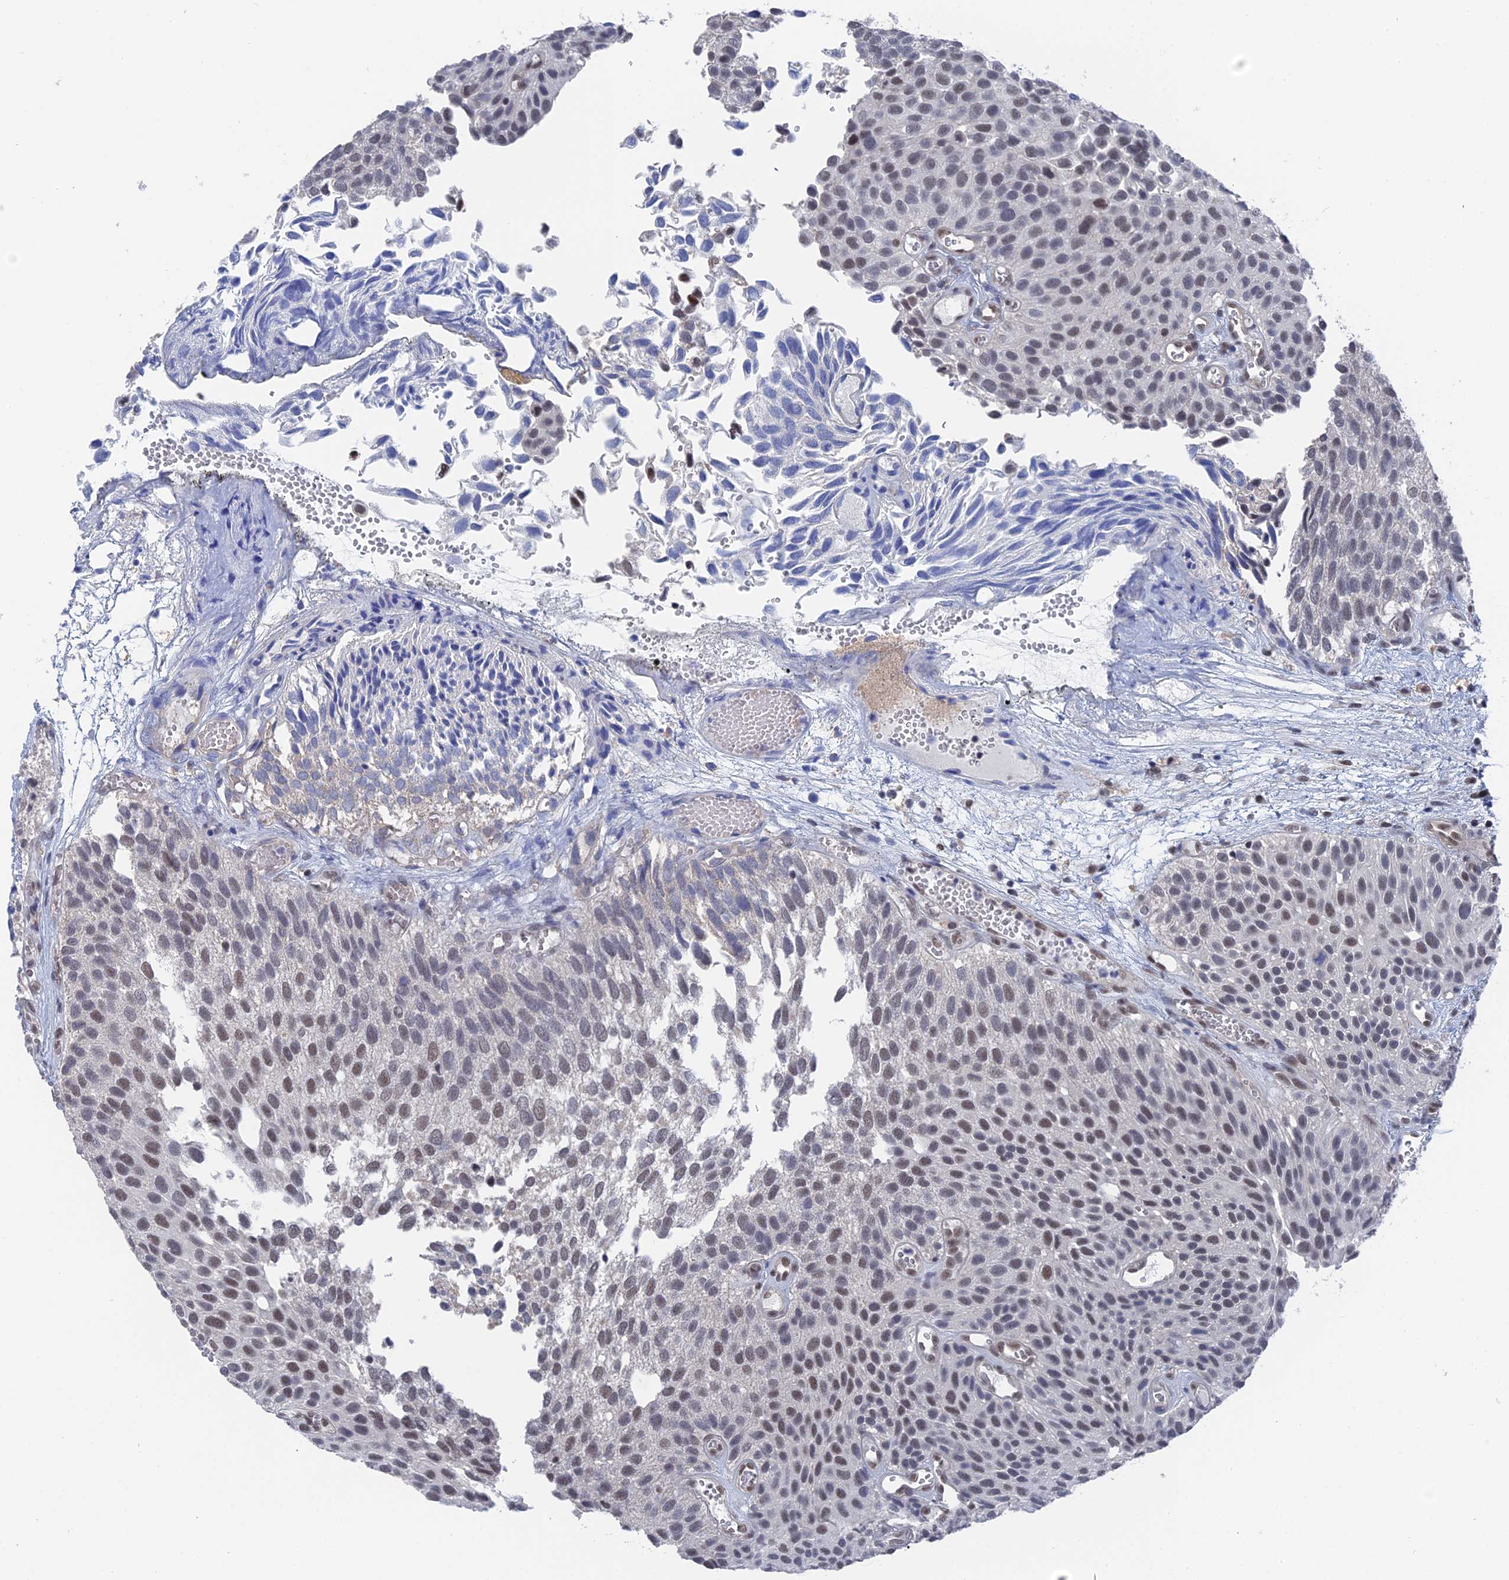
{"staining": {"intensity": "weak", "quantity": "25%-75%", "location": "nuclear"}, "tissue": "urothelial cancer", "cell_type": "Tumor cells", "image_type": "cancer", "snomed": [{"axis": "morphology", "description": "Urothelial carcinoma, Low grade"}, {"axis": "topography", "description": "Urinary bladder"}], "caption": "Low-grade urothelial carcinoma stained with DAB (3,3'-diaminobenzidine) immunohistochemistry exhibits low levels of weak nuclear positivity in approximately 25%-75% of tumor cells.", "gene": "TSSC4", "patient": {"sex": "male", "age": 89}}